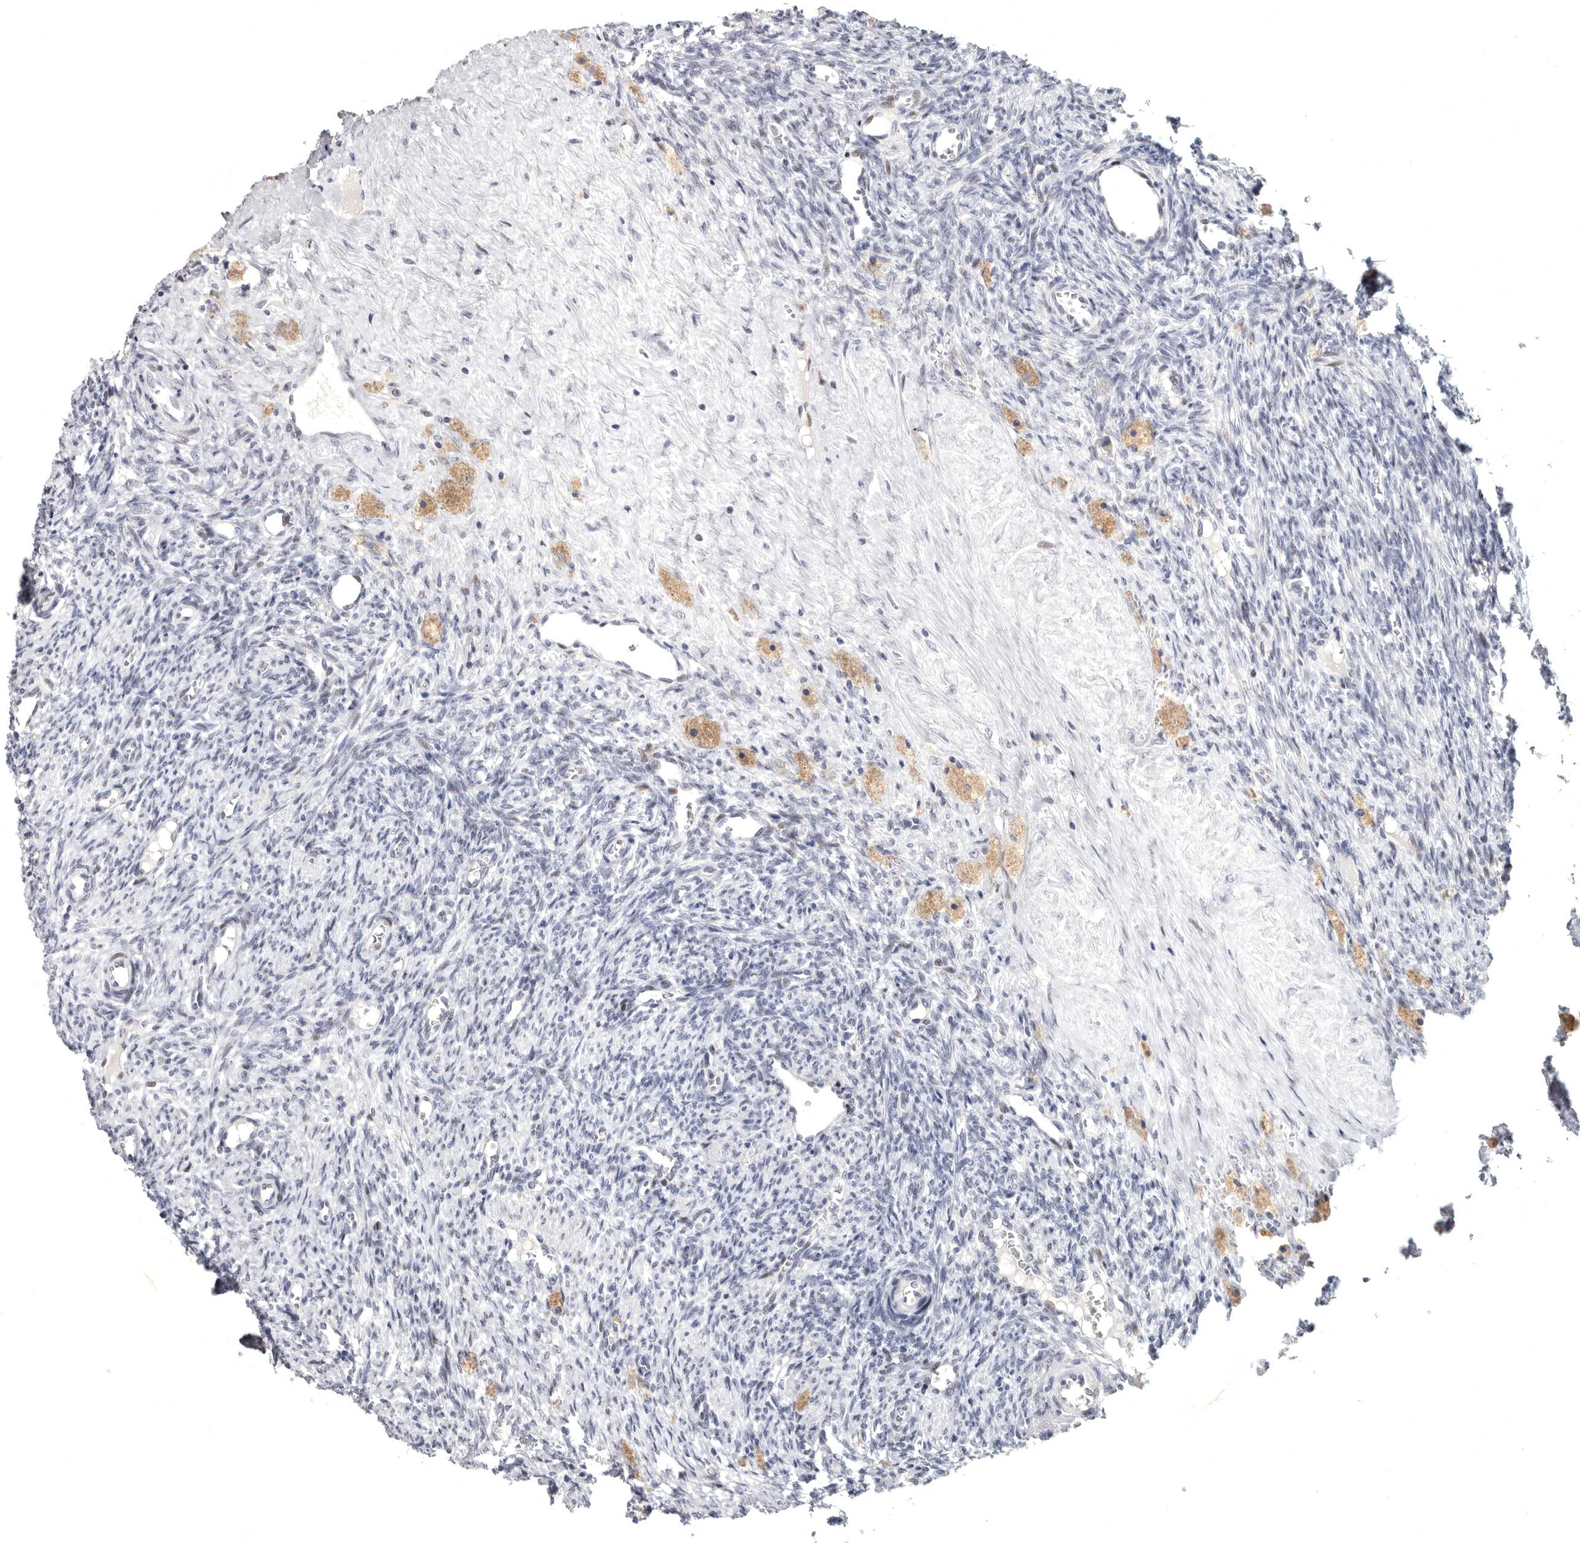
{"staining": {"intensity": "moderate", "quantity": "<25%", "location": "nuclear"}, "tissue": "ovary", "cell_type": "Ovarian stroma cells", "image_type": "normal", "snomed": [{"axis": "morphology", "description": "Normal tissue, NOS"}, {"axis": "topography", "description": "Ovary"}], "caption": "Immunohistochemical staining of benign ovary displays moderate nuclear protein positivity in about <25% of ovarian stroma cells. Ihc stains the protein in brown and the nuclei are stained blue.", "gene": "WRAP73", "patient": {"sex": "female", "age": 41}}